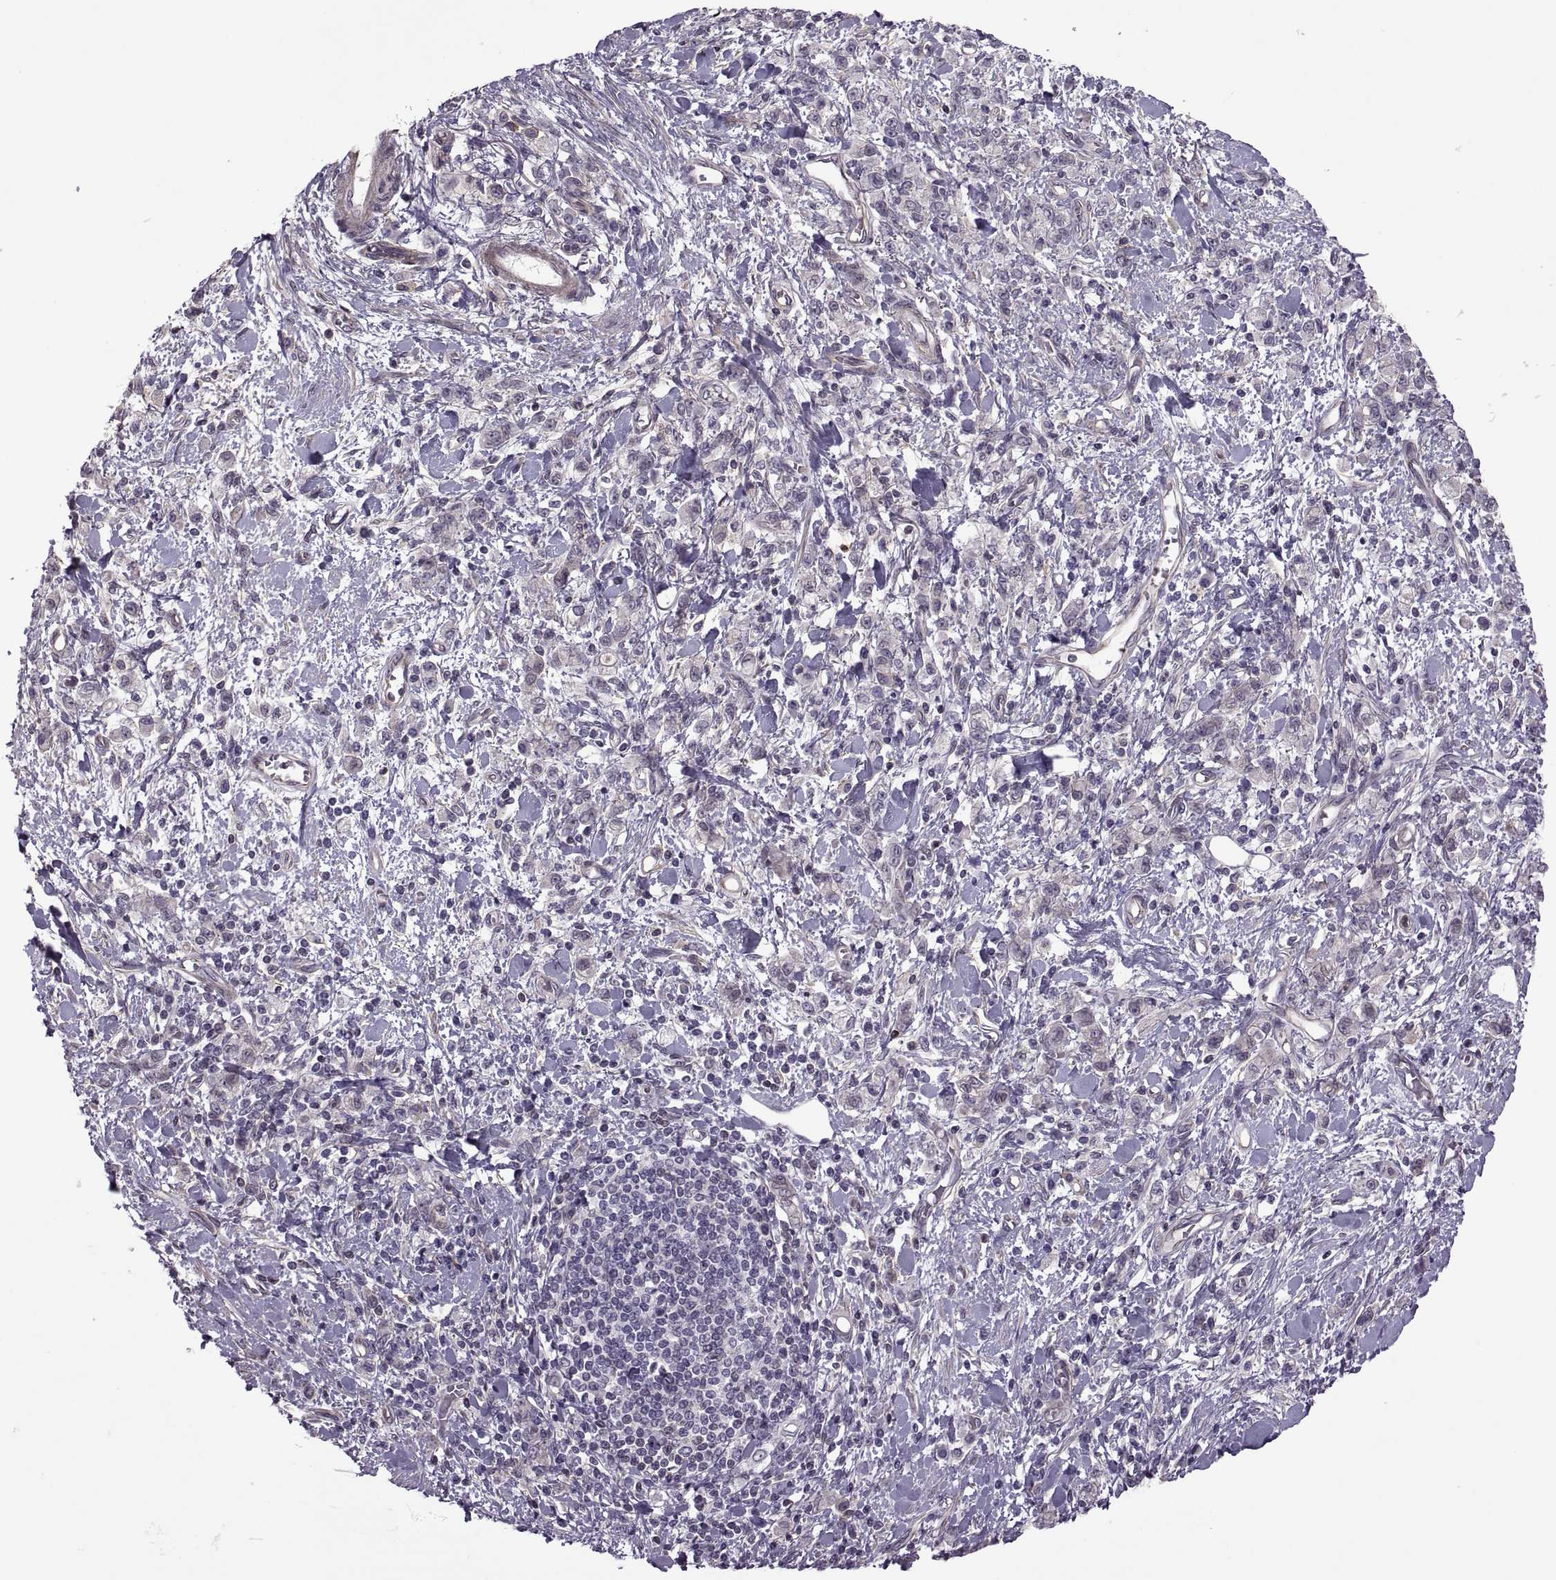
{"staining": {"intensity": "negative", "quantity": "none", "location": "none"}, "tissue": "stomach cancer", "cell_type": "Tumor cells", "image_type": "cancer", "snomed": [{"axis": "morphology", "description": "Adenocarcinoma, NOS"}, {"axis": "topography", "description": "Stomach"}], "caption": "Micrograph shows no significant protein staining in tumor cells of adenocarcinoma (stomach).", "gene": "ODF3", "patient": {"sex": "male", "age": 77}}